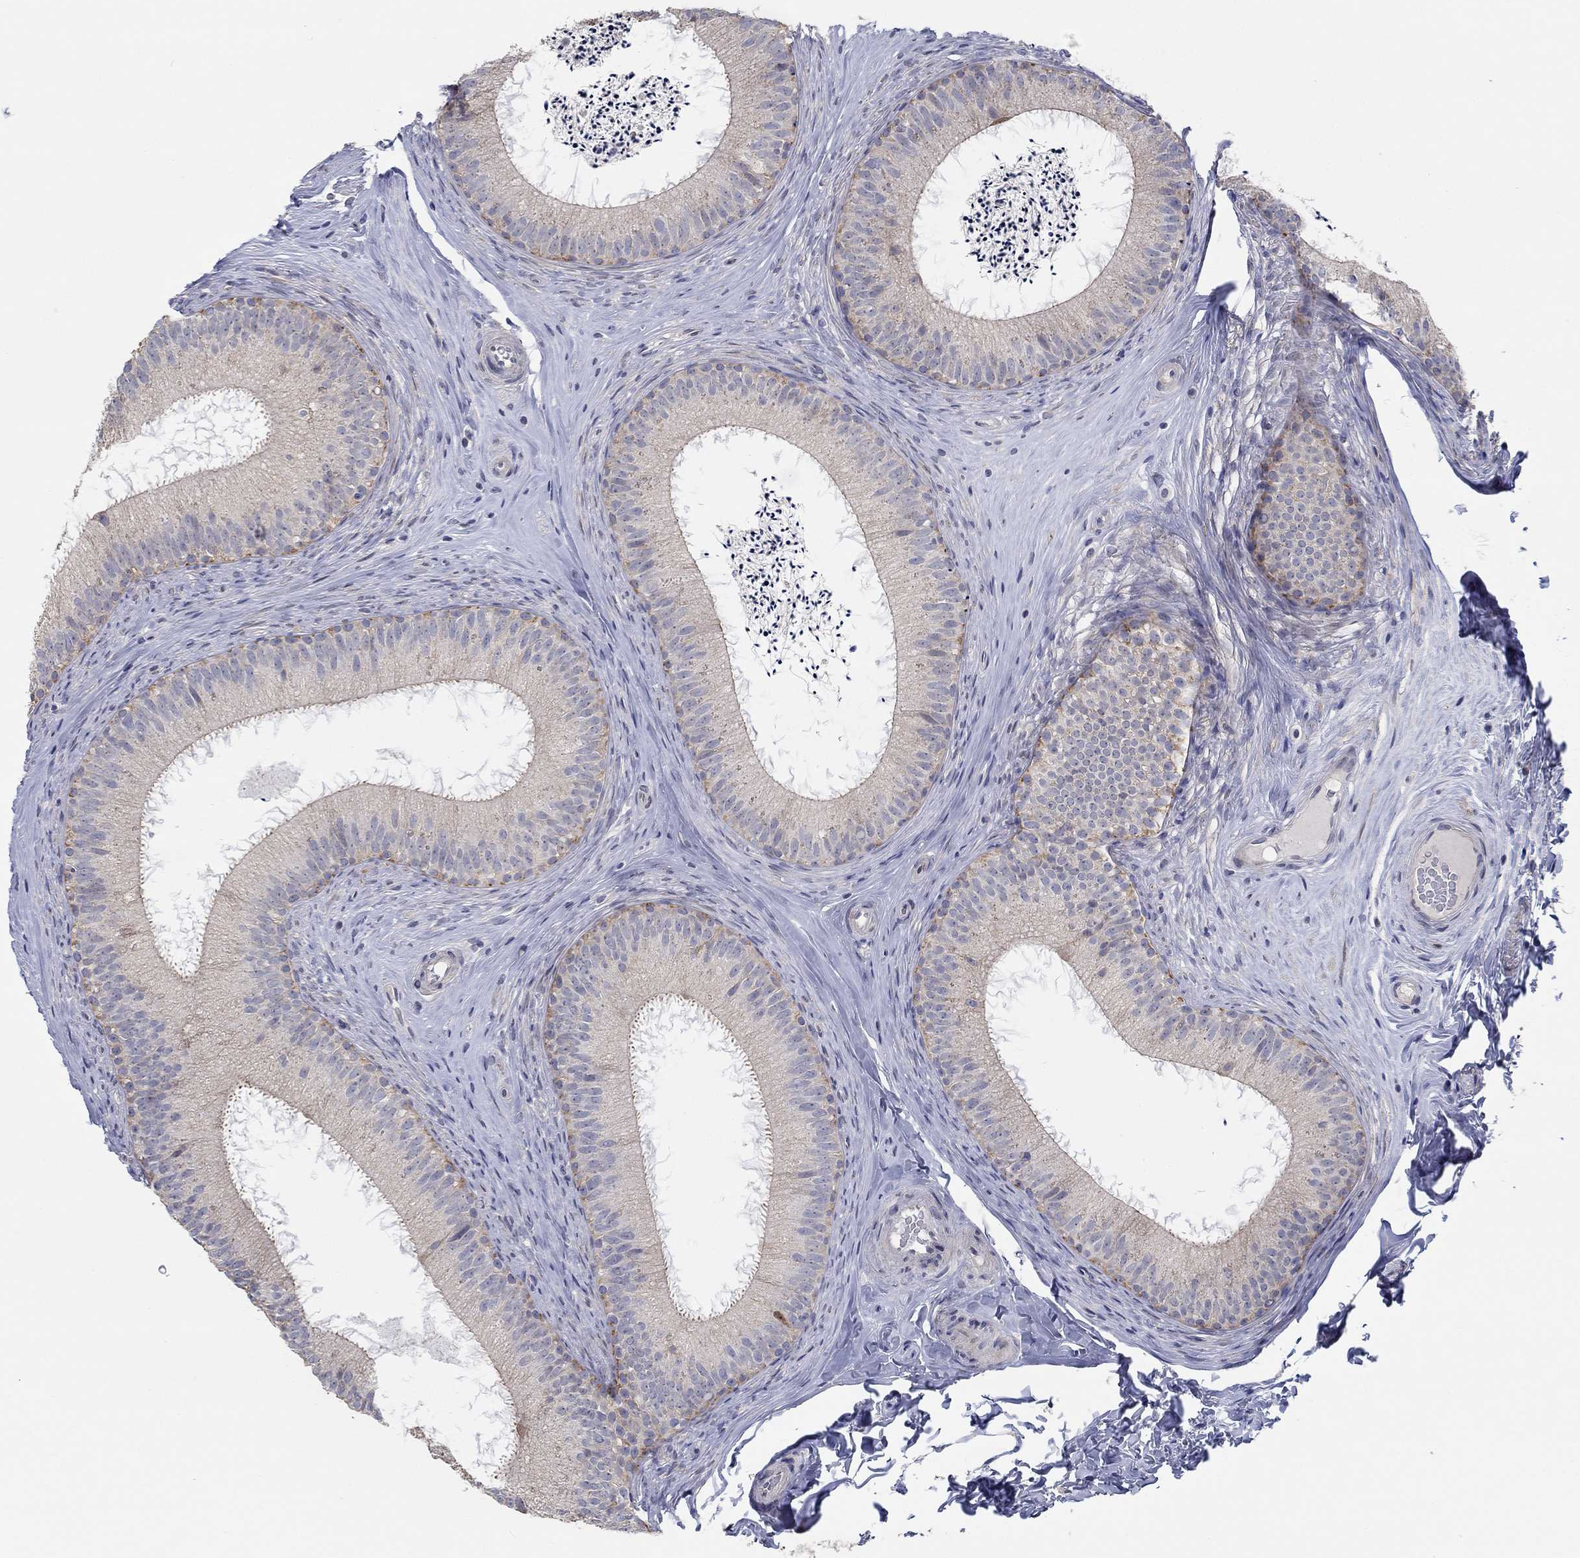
{"staining": {"intensity": "negative", "quantity": "none", "location": "none"}, "tissue": "epididymis", "cell_type": "Glandular cells", "image_type": "normal", "snomed": [{"axis": "morphology", "description": "Normal tissue, NOS"}, {"axis": "morphology", "description": "Carcinoma, Embryonal, NOS"}, {"axis": "topography", "description": "Testis"}, {"axis": "topography", "description": "Epididymis"}], "caption": "Histopathology image shows no significant protein staining in glandular cells of benign epididymis. (Stains: DAB (3,3'-diaminobenzidine) immunohistochemistry with hematoxylin counter stain, Microscopy: brightfield microscopy at high magnification).", "gene": "PRC1", "patient": {"sex": "male", "age": 24}}